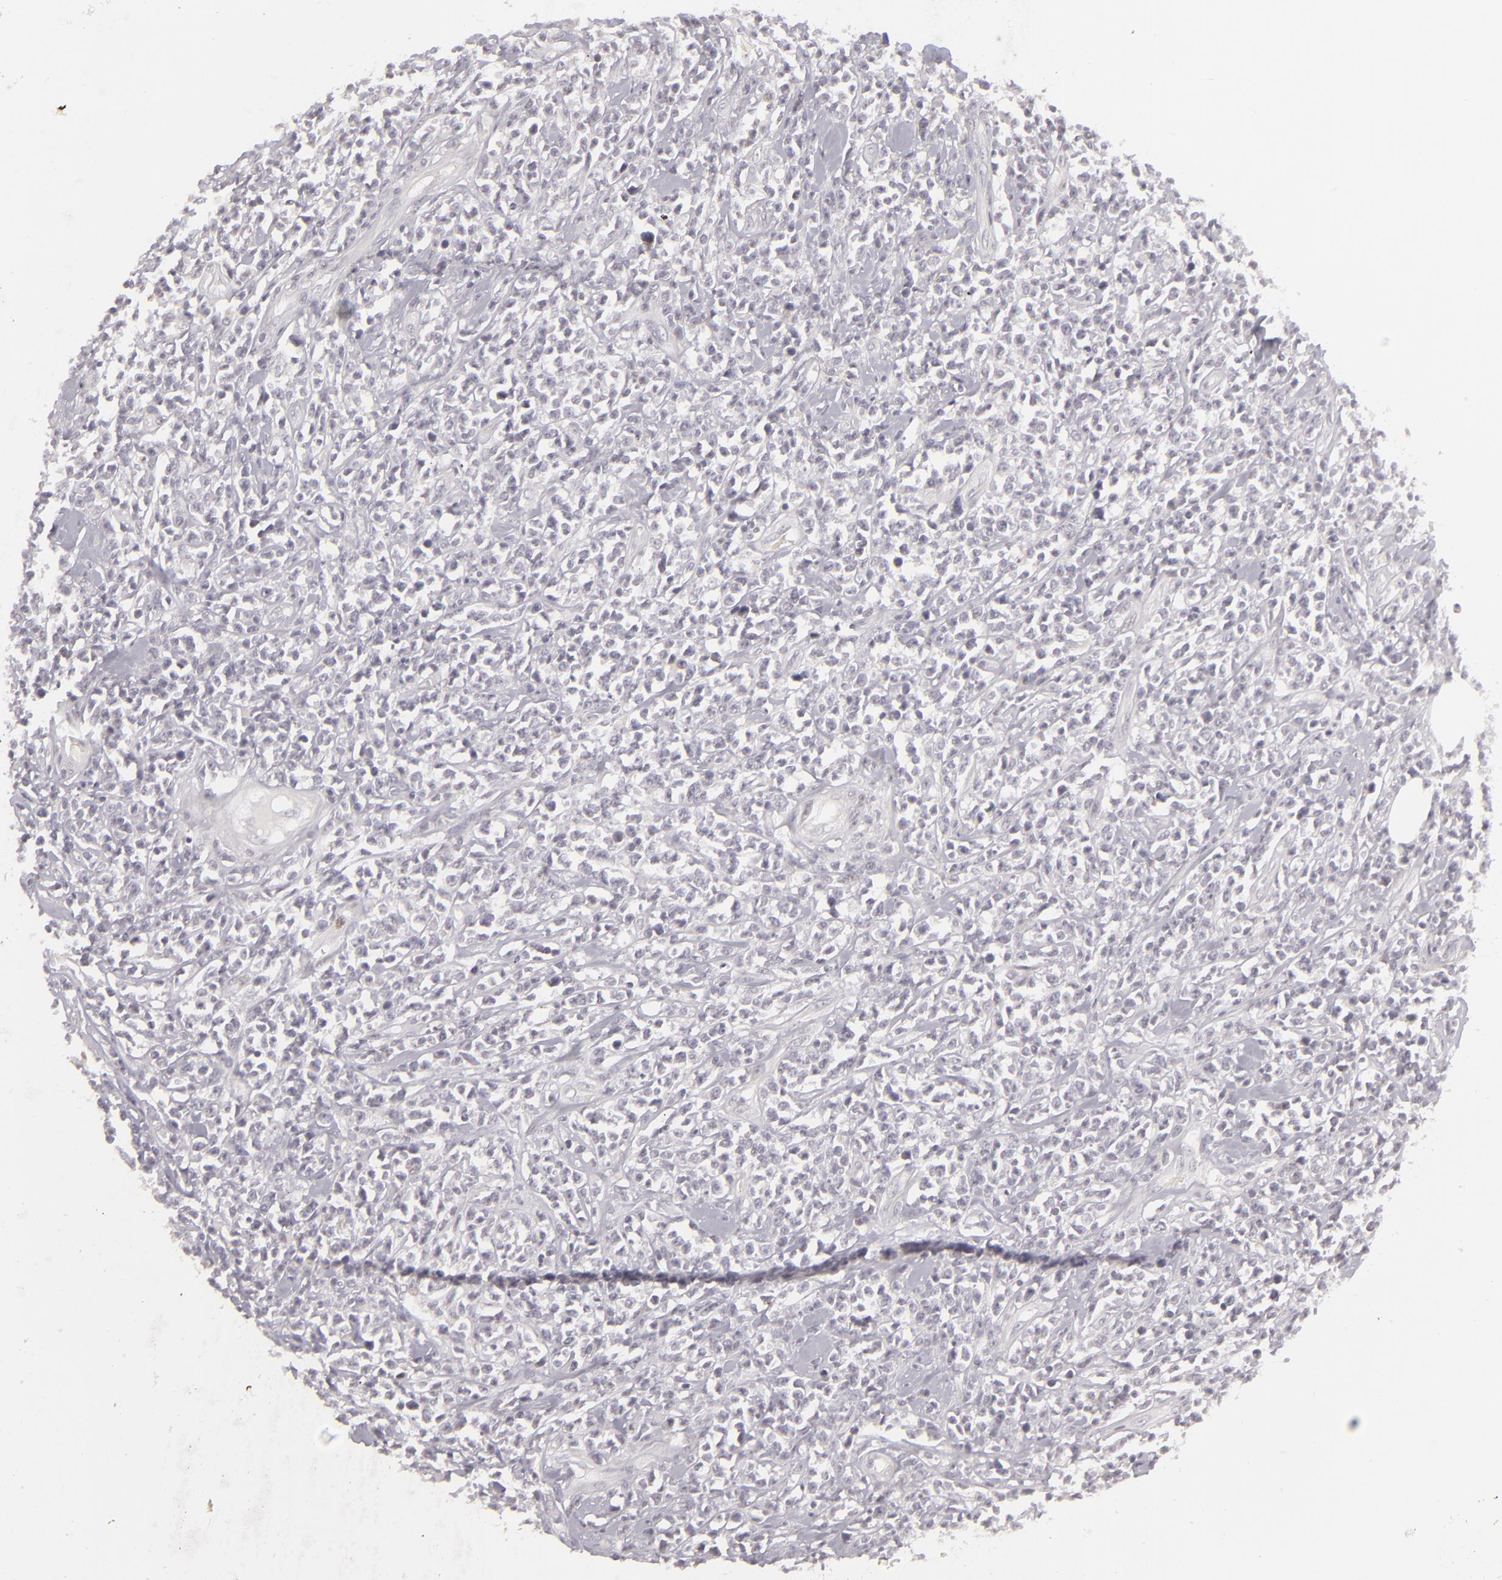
{"staining": {"intensity": "negative", "quantity": "none", "location": "none"}, "tissue": "lymphoma", "cell_type": "Tumor cells", "image_type": "cancer", "snomed": [{"axis": "morphology", "description": "Malignant lymphoma, non-Hodgkin's type, High grade"}, {"axis": "topography", "description": "Colon"}], "caption": "High magnification brightfield microscopy of malignant lymphoma, non-Hodgkin's type (high-grade) stained with DAB (3,3'-diaminobenzidine) (brown) and counterstained with hematoxylin (blue): tumor cells show no significant staining.", "gene": "SIX1", "patient": {"sex": "male", "age": 82}}